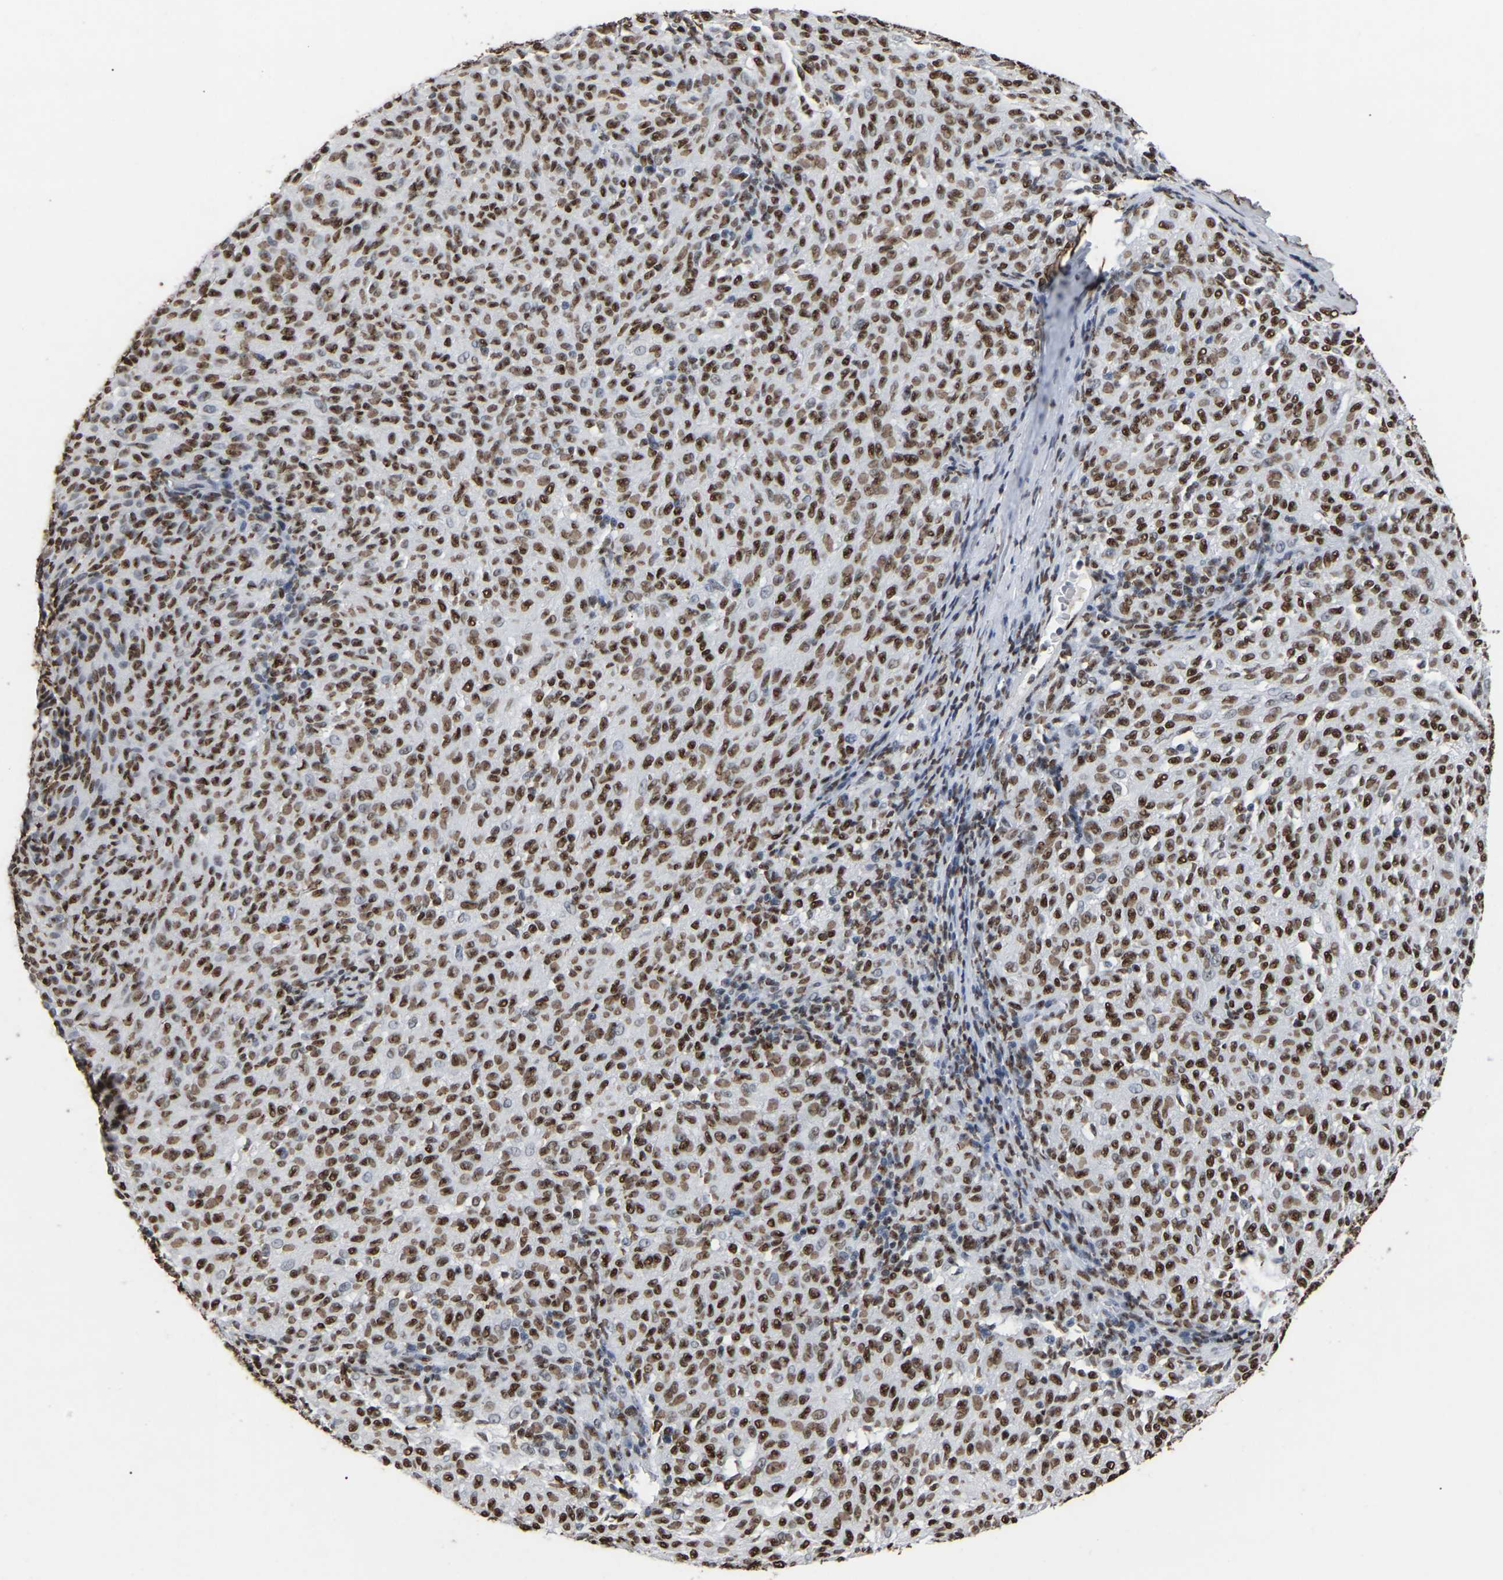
{"staining": {"intensity": "moderate", "quantity": ">75%", "location": "nuclear"}, "tissue": "melanoma", "cell_type": "Tumor cells", "image_type": "cancer", "snomed": [{"axis": "morphology", "description": "Malignant melanoma, NOS"}, {"axis": "topography", "description": "Skin"}], "caption": "Brown immunohistochemical staining in malignant melanoma displays moderate nuclear positivity in approximately >75% of tumor cells. (DAB IHC, brown staining for protein, blue staining for nuclei).", "gene": "RBL2", "patient": {"sex": "female", "age": 72}}